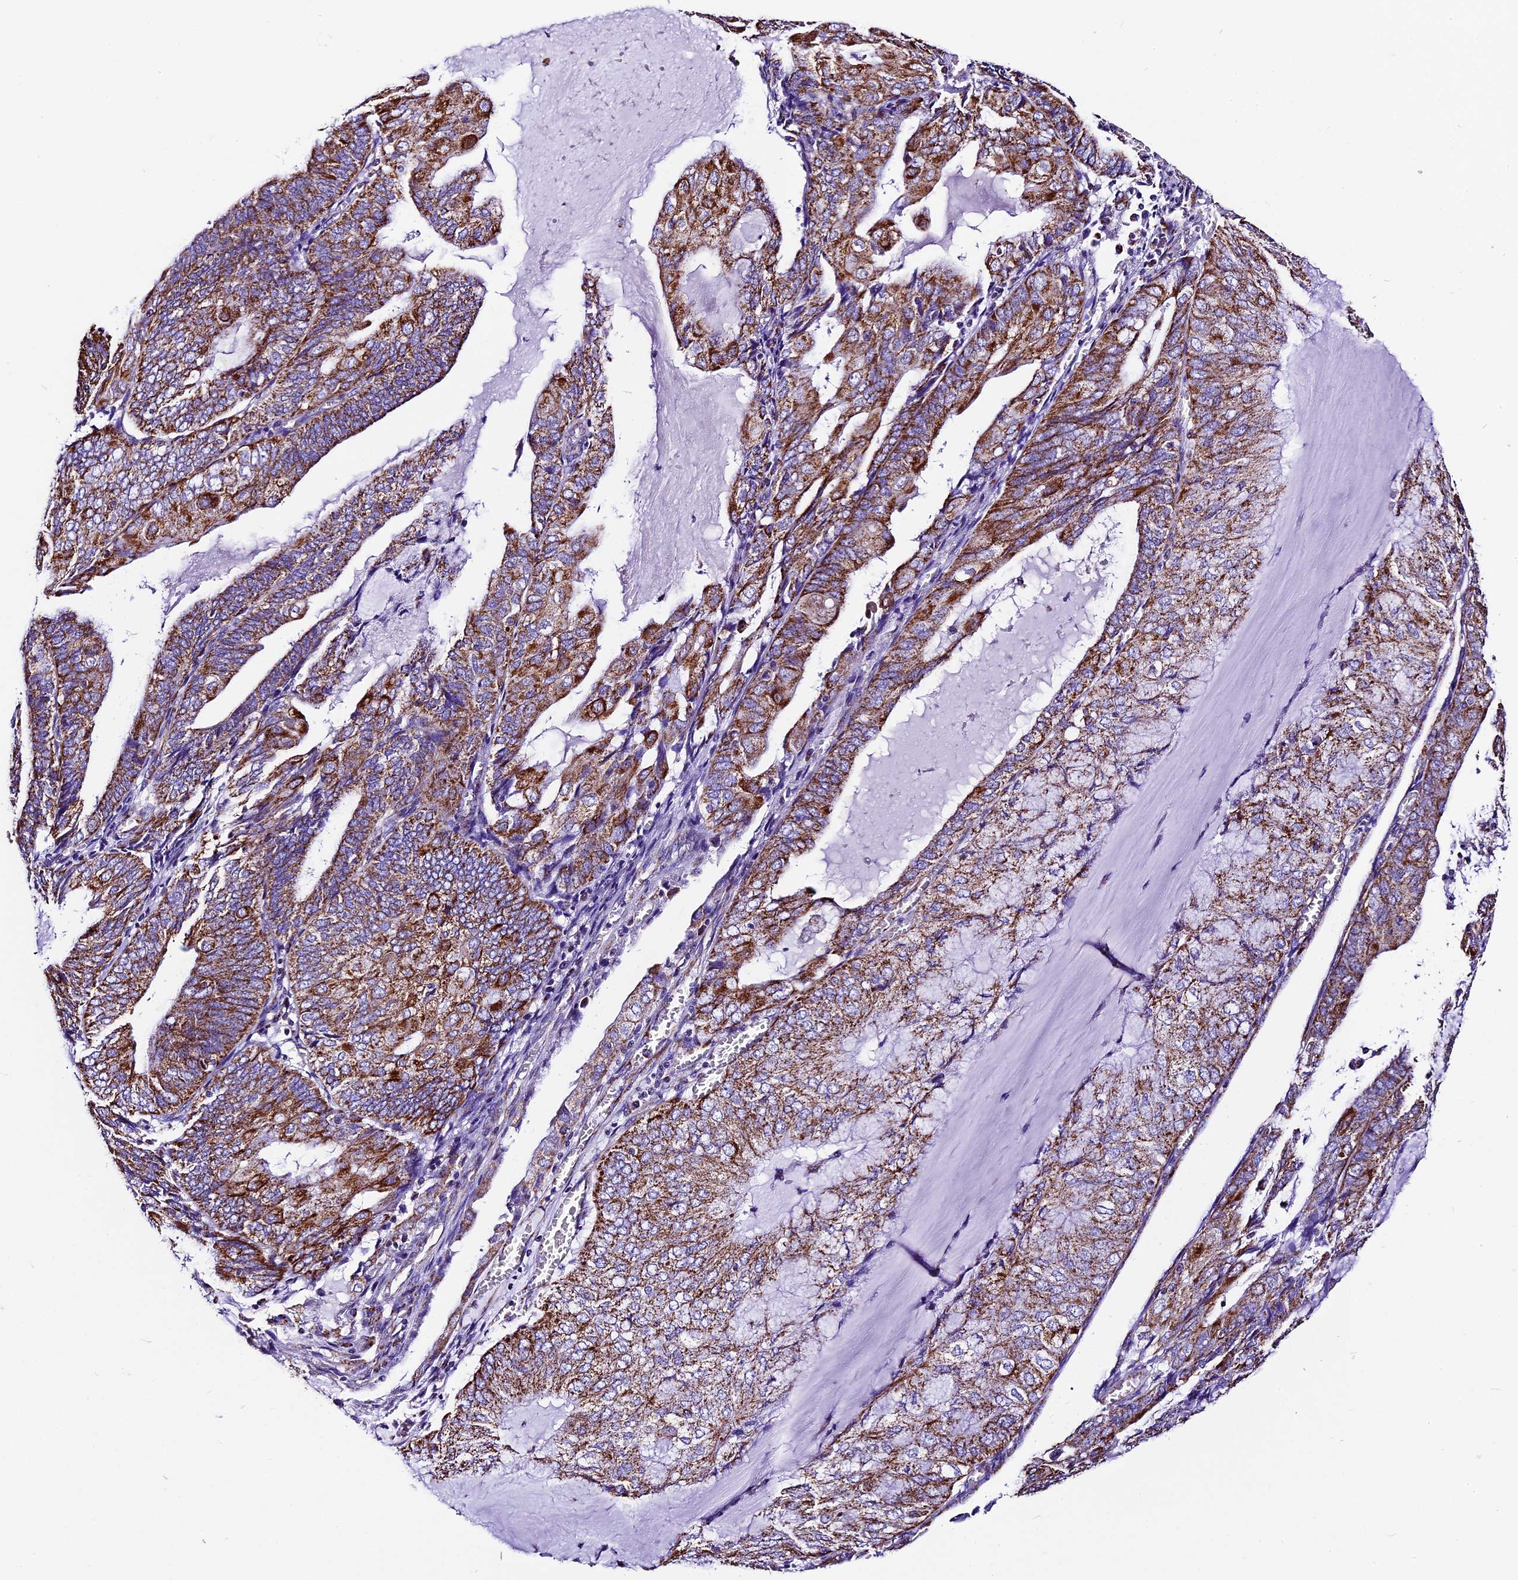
{"staining": {"intensity": "strong", "quantity": ">75%", "location": "cytoplasmic/membranous"}, "tissue": "endometrial cancer", "cell_type": "Tumor cells", "image_type": "cancer", "snomed": [{"axis": "morphology", "description": "Adenocarcinoma, NOS"}, {"axis": "topography", "description": "Endometrium"}], "caption": "This histopathology image shows immunohistochemistry staining of endometrial cancer, with high strong cytoplasmic/membranous staining in approximately >75% of tumor cells.", "gene": "DCAF5", "patient": {"sex": "female", "age": 81}}